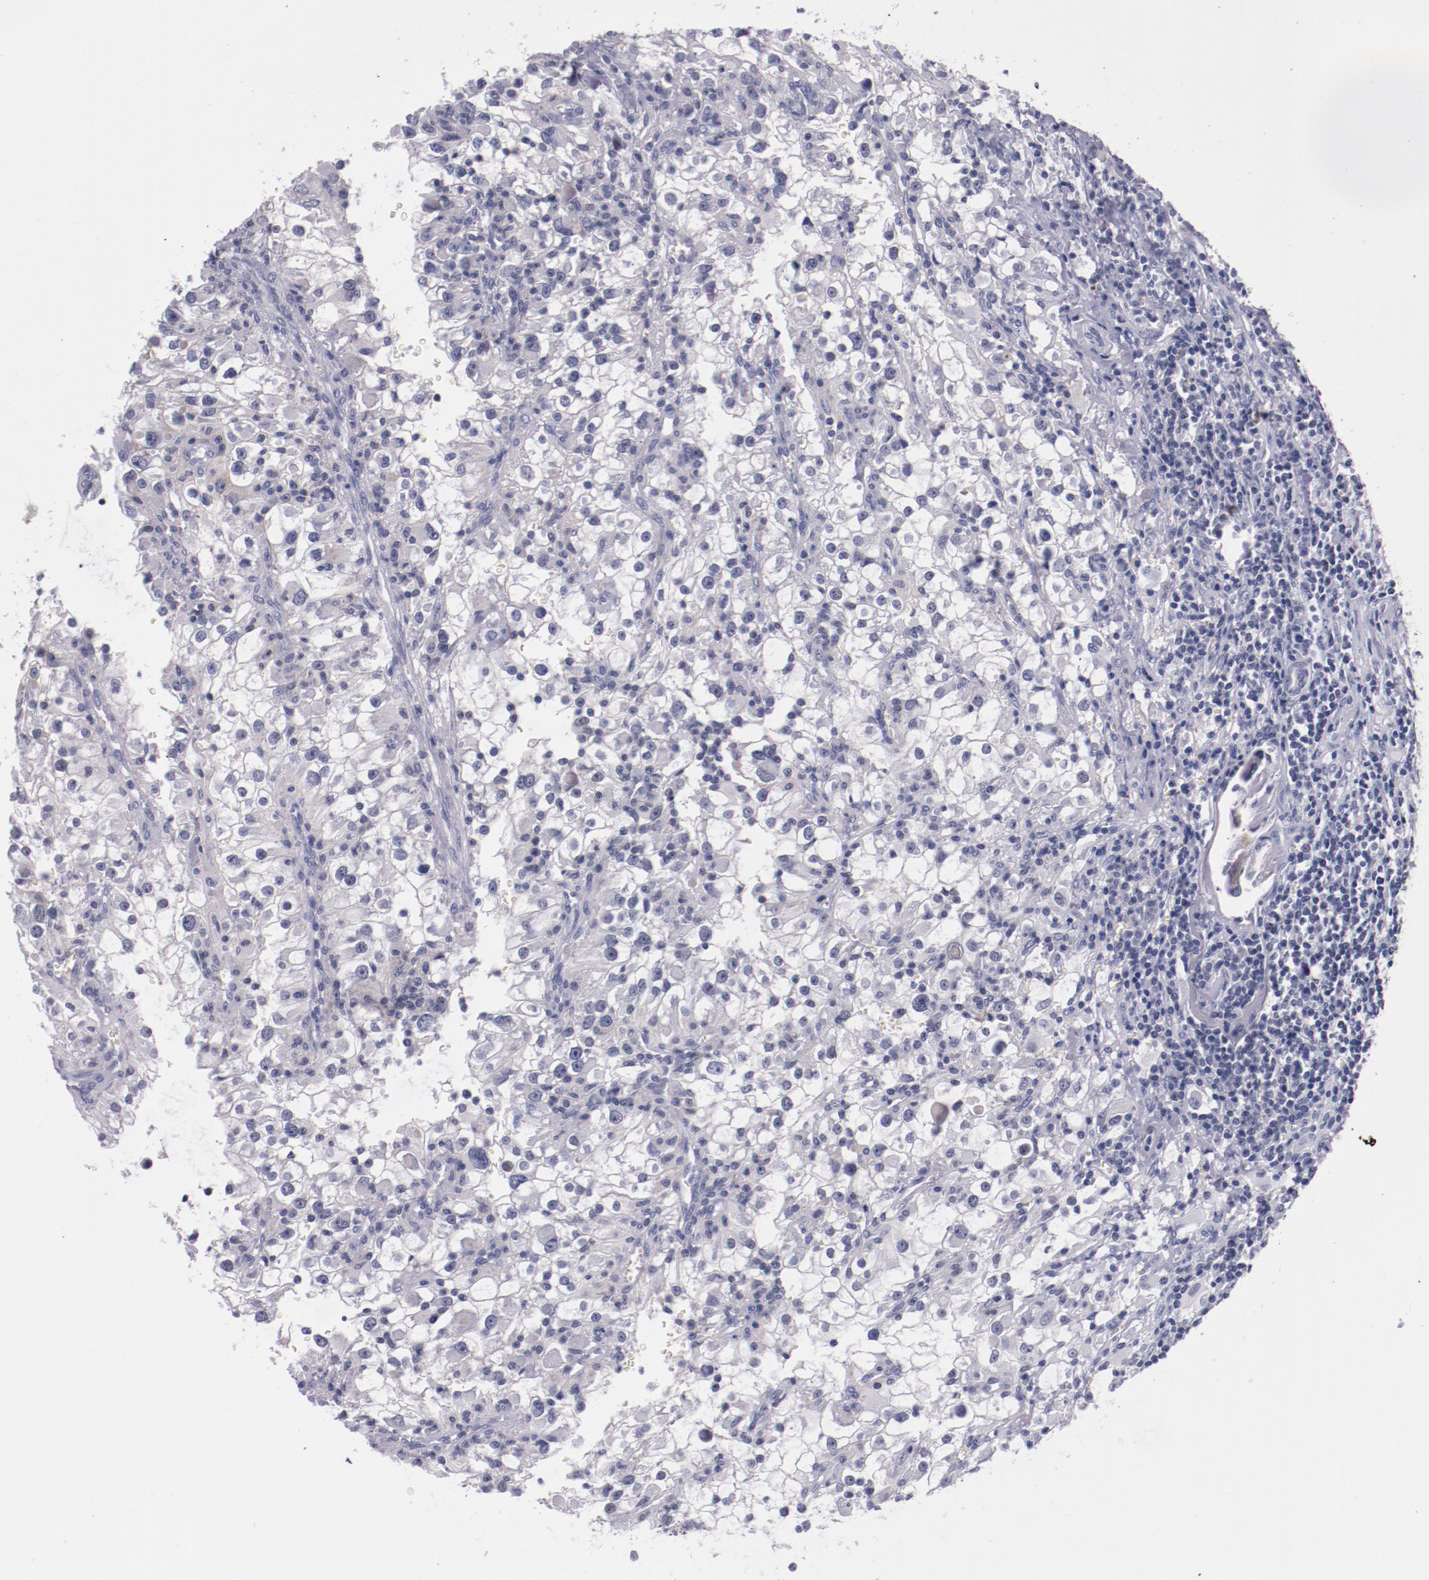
{"staining": {"intensity": "negative", "quantity": "none", "location": "none"}, "tissue": "renal cancer", "cell_type": "Tumor cells", "image_type": "cancer", "snomed": [{"axis": "morphology", "description": "Adenocarcinoma, NOS"}, {"axis": "topography", "description": "Kidney"}], "caption": "Immunohistochemistry (IHC) micrograph of human adenocarcinoma (renal) stained for a protein (brown), which demonstrates no expression in tumor cells.", "gene": "SYP", "patient": {"sex": "female", "age": 52}}